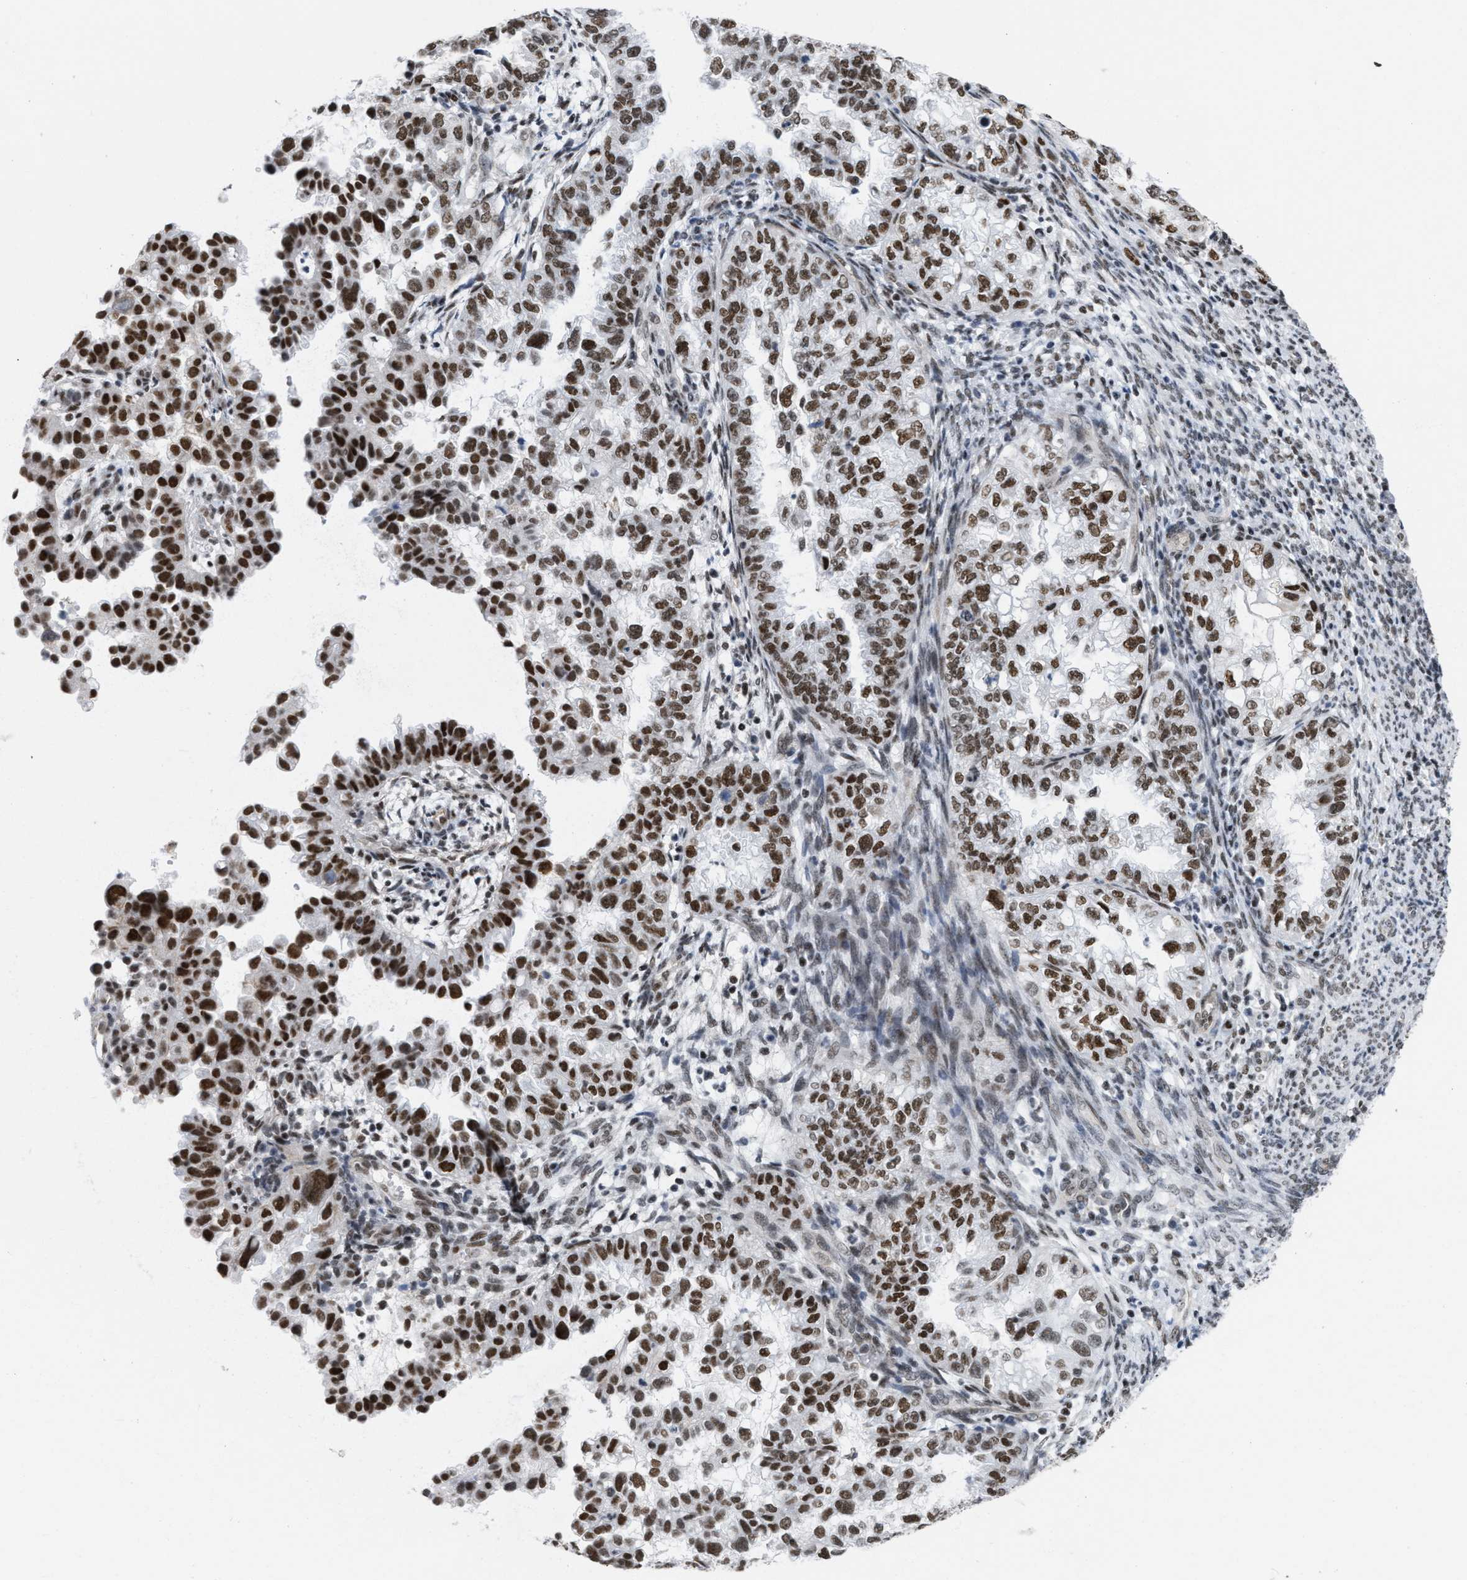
{"staining": {"intensity": "strong", "quantity": ">75%", "location": "nuclear"}, "tissue": "endometrial cancer", "cell_type": "Tumor cells", "image_type": "cancer", "snomed": [{"axis": "morphology", "description": "Adenocarcinoma, NOS"}, {"axis": "topography", "description": "Endometrium"}], "caption": "Approximately >75% of tumor cells in endometrial adenocarcinoma display strong nuclear protein staining as visualized by brown immunohistochemical staining.", "gene": "MIER1", "patient": {"sex": "female", "age": 85}}